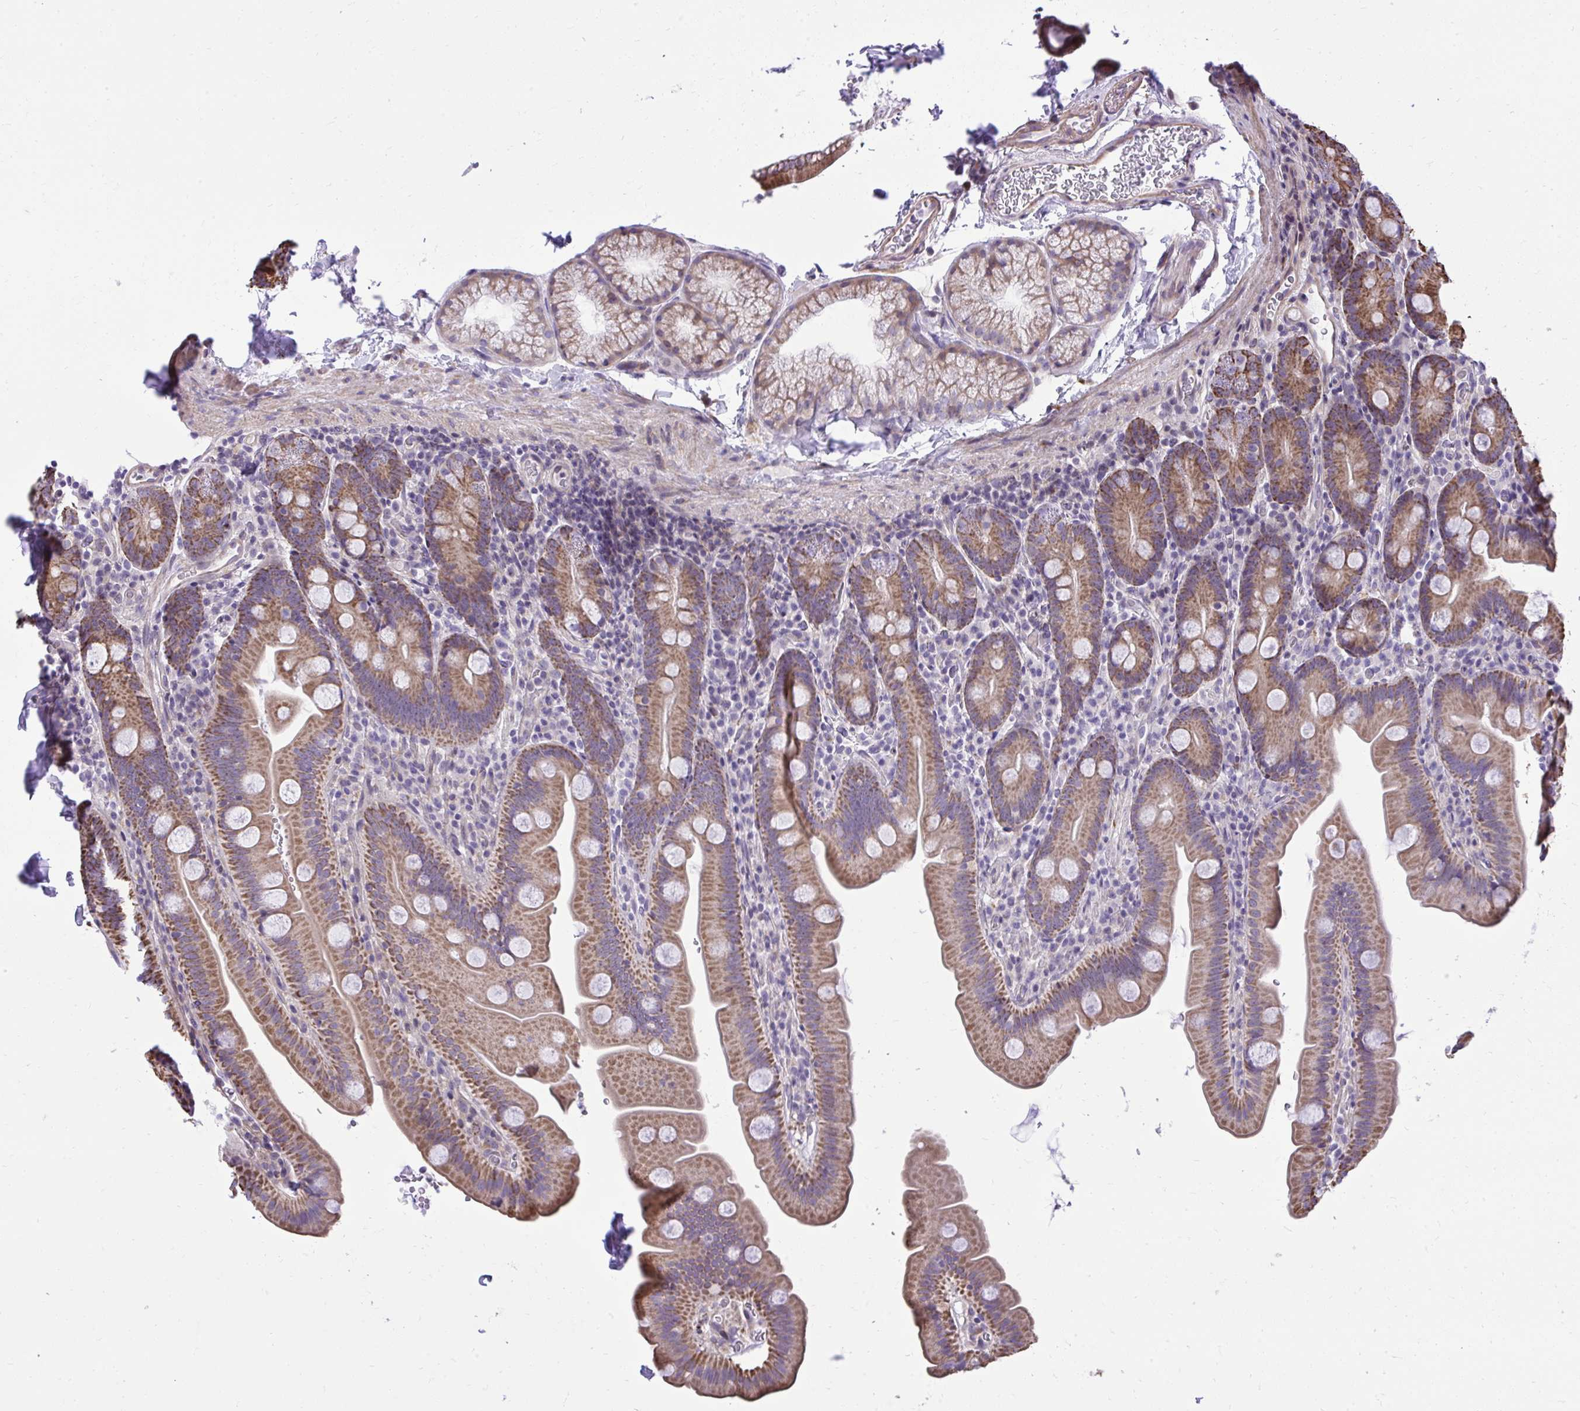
{"staining": {"intensity": "moderate", "quantity": ">75%", "location": "cytoplasmic/membranous"}, "tissue": "small intestine", "cell_type": "Glandular cells", "image_type": "normal", "snomed": [{"axis": "morphology", "description": "Normal tissue, NOS"}, {"axis": "topography", "description": "Small intestine"}], "caption": "Small intestine stained with a brown dye demonstrates moderate cytoplasmic/membranous positive staining in about >75% of glandular cells.", "gene": "GRK4", "patient": {"sex": "female", "age": 68}}